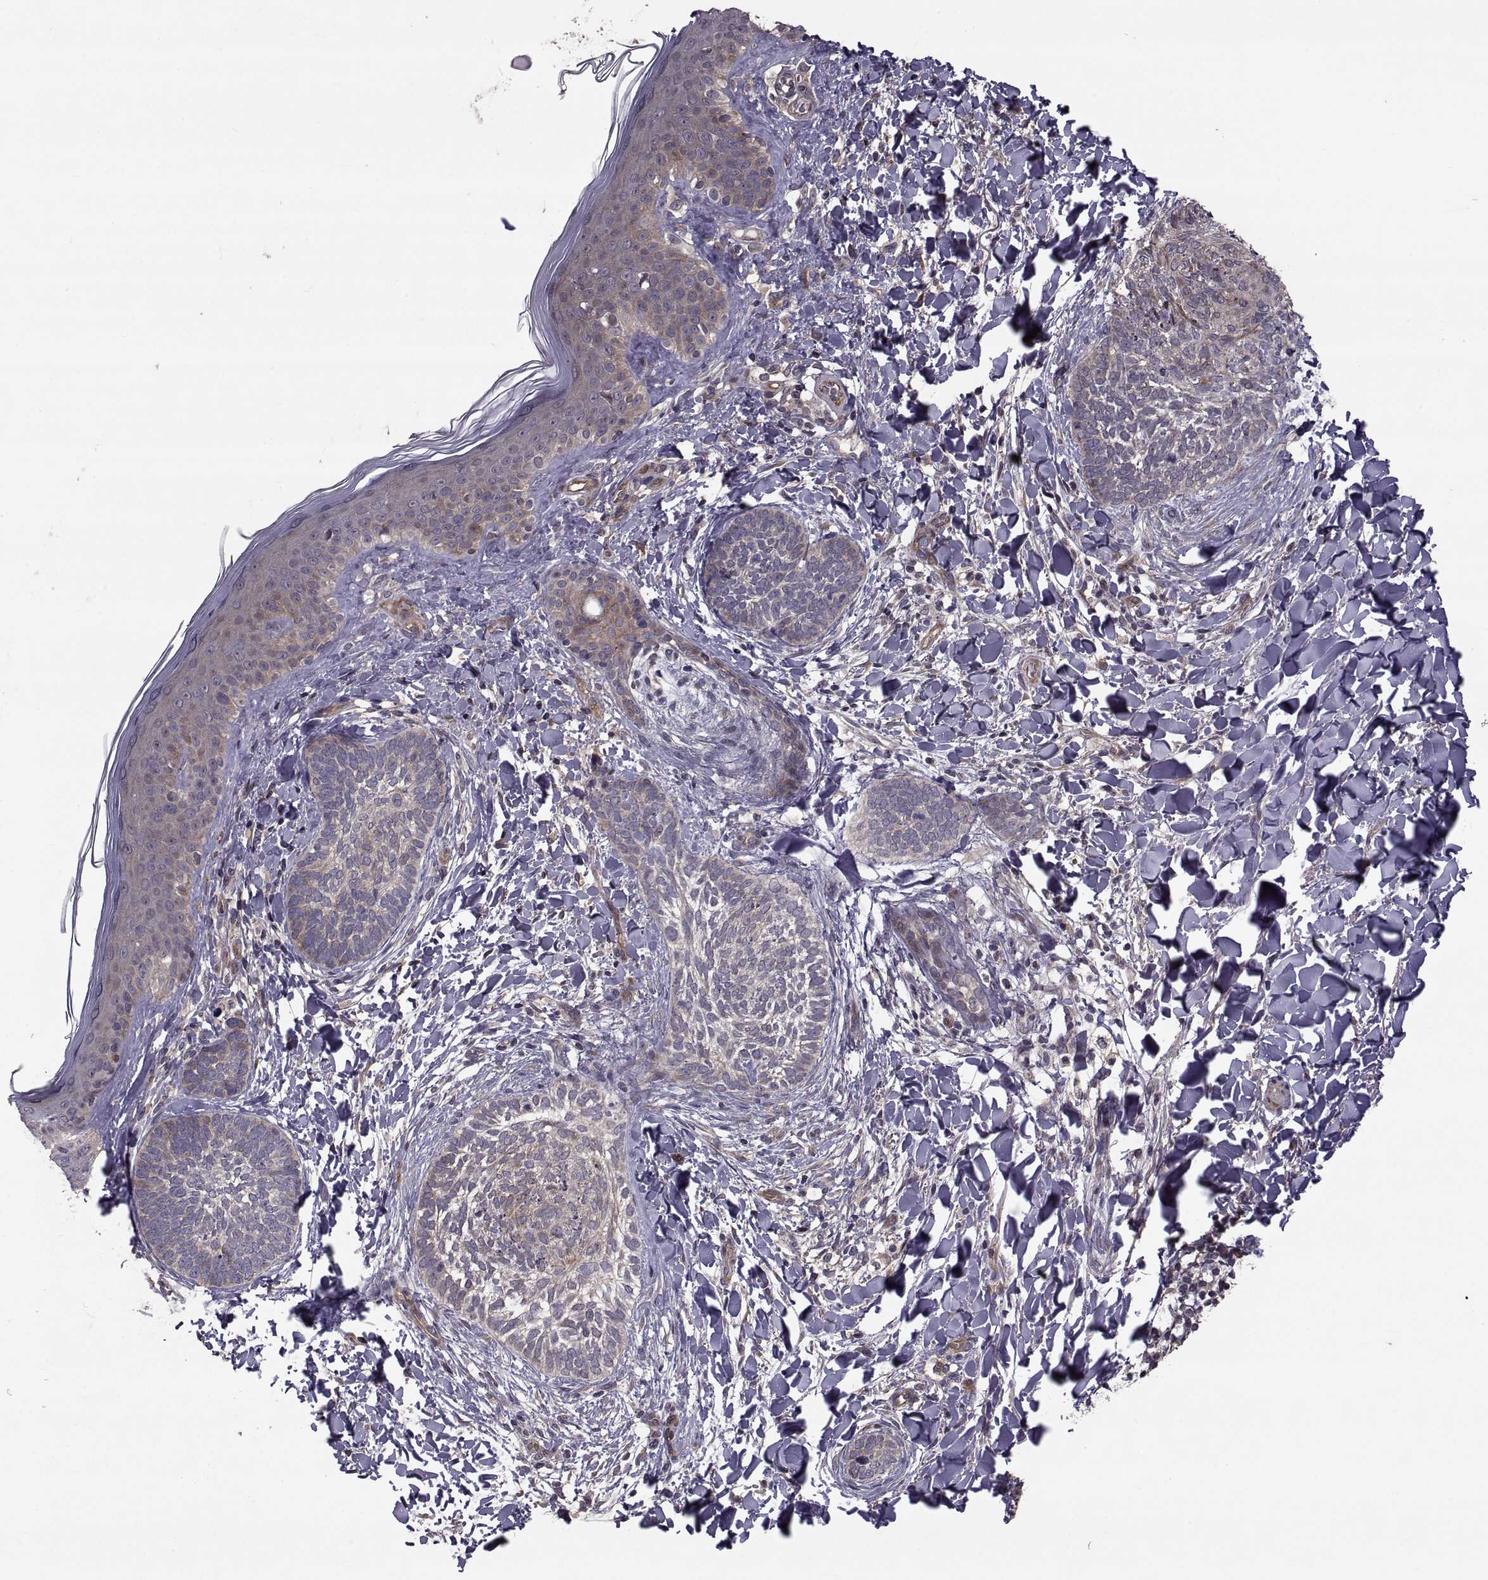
{"staining": {"intensity": "negative", "quantity": "none", "location": "none"}, "tissue": "skin cancer", "cell_type": "Tumor cells", "image_type": "cancer", "snomed": [{"axis": "morphology", "description": "Normal tissue, NOS"}, {"axis": "morphology", "description": "Basal cell carcinoma"}, {"axis": "topography", "description": "Skin"}], "caption": "There is no significant positivity in tumor cells of skin cancer.", "gene": "PMM2", "patient": {"sex": "male", "age": 46}}